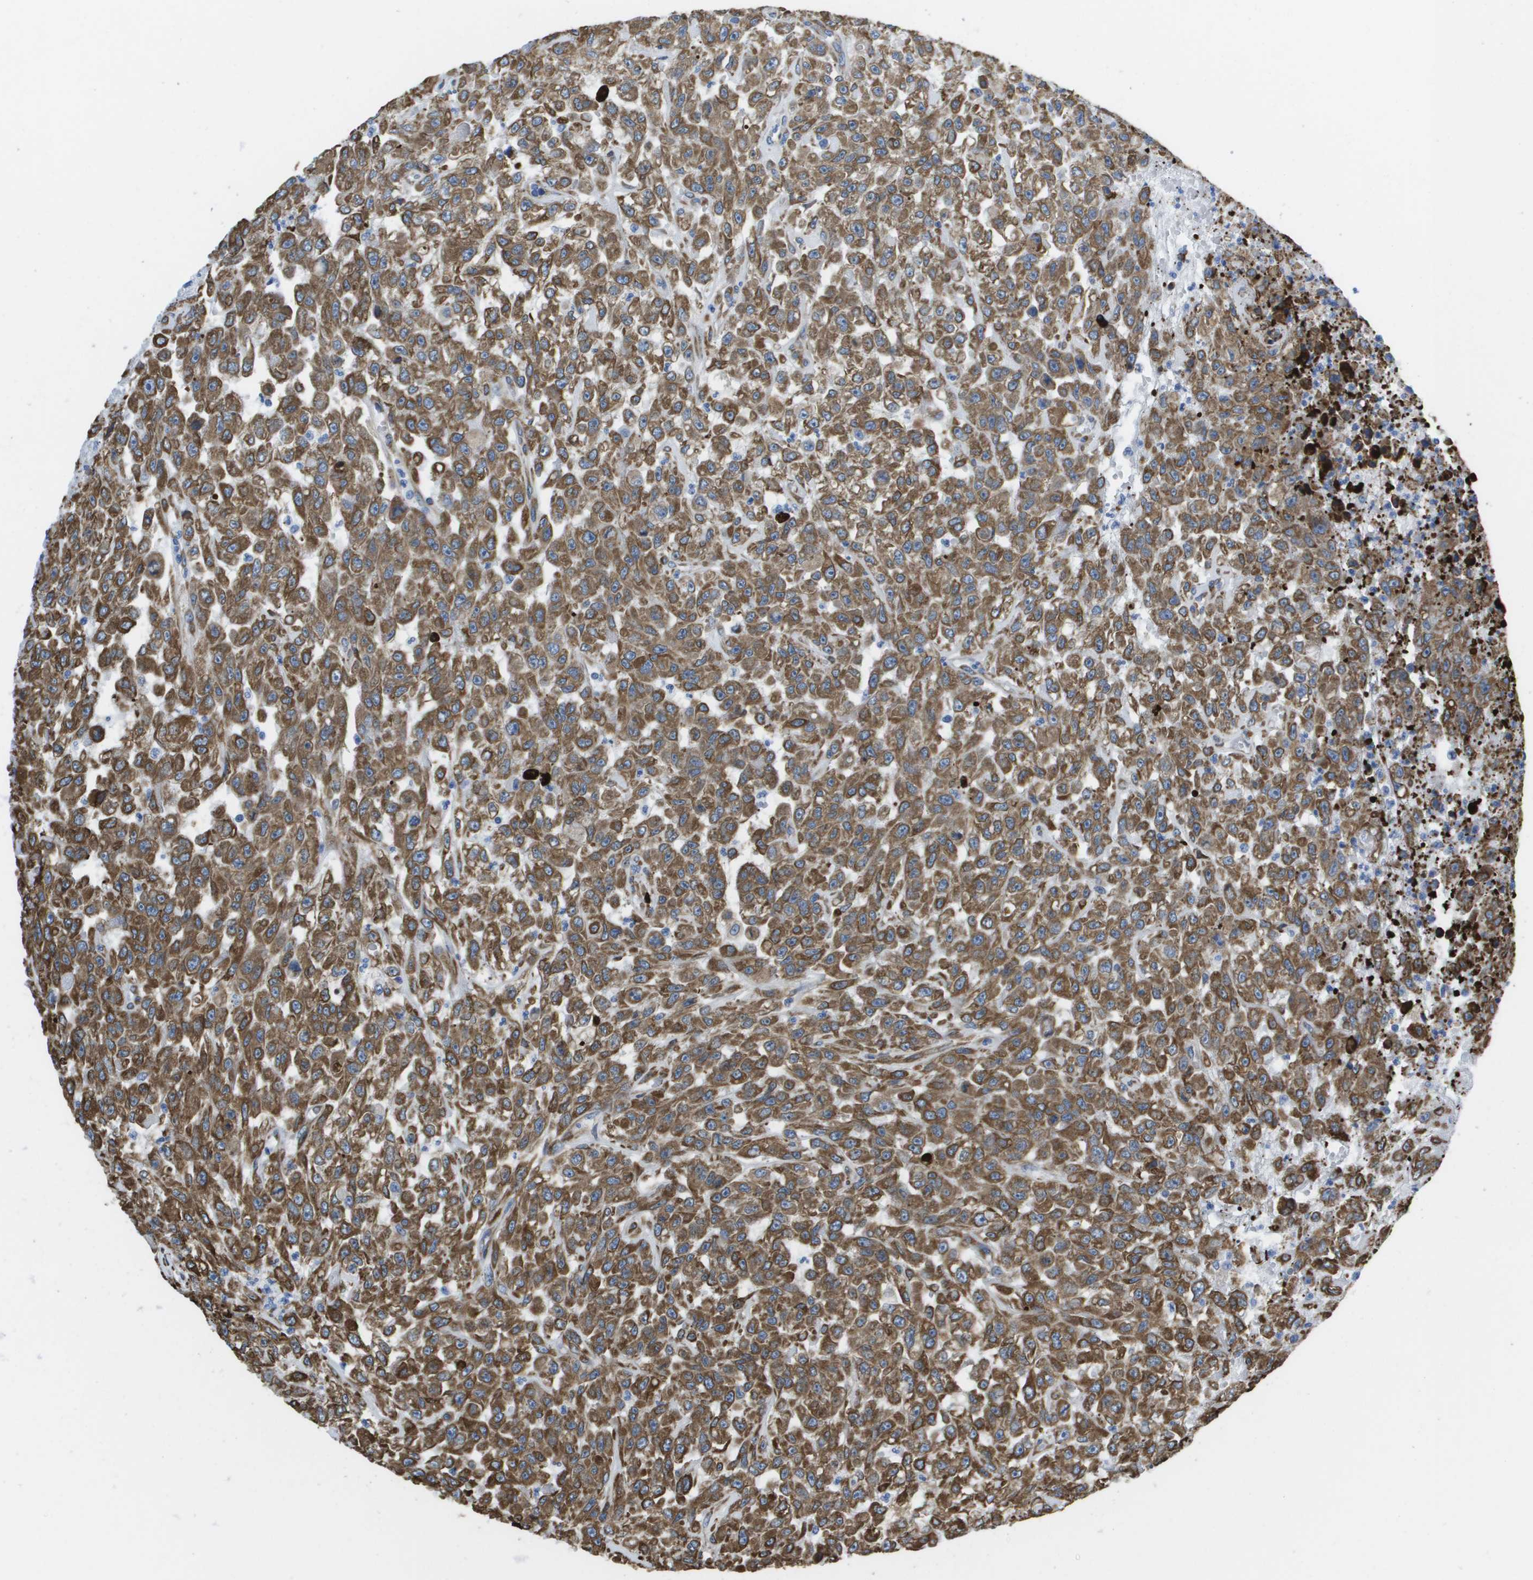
{"staining": {"intensity": "moderate", "quantity": ">75%", "location": "cytoplasmic/membranous"}, "tissue": "urothelial cancer", "cell_type": "Tumor cells", "image_type": "cancer", "snomed": [{"axis": "morphology", "description": "Urothelial carcinoma, High grade"}, {"axis": "topography", "description": "Urinary bladder"}], "caption": "Urothelial carcinoma (high-grade) stained with a protein marker demonstrates moderate staining in tumor cells.", "gene": "ST3GAL2", "patient": {"sex": "male", "age": 46}}